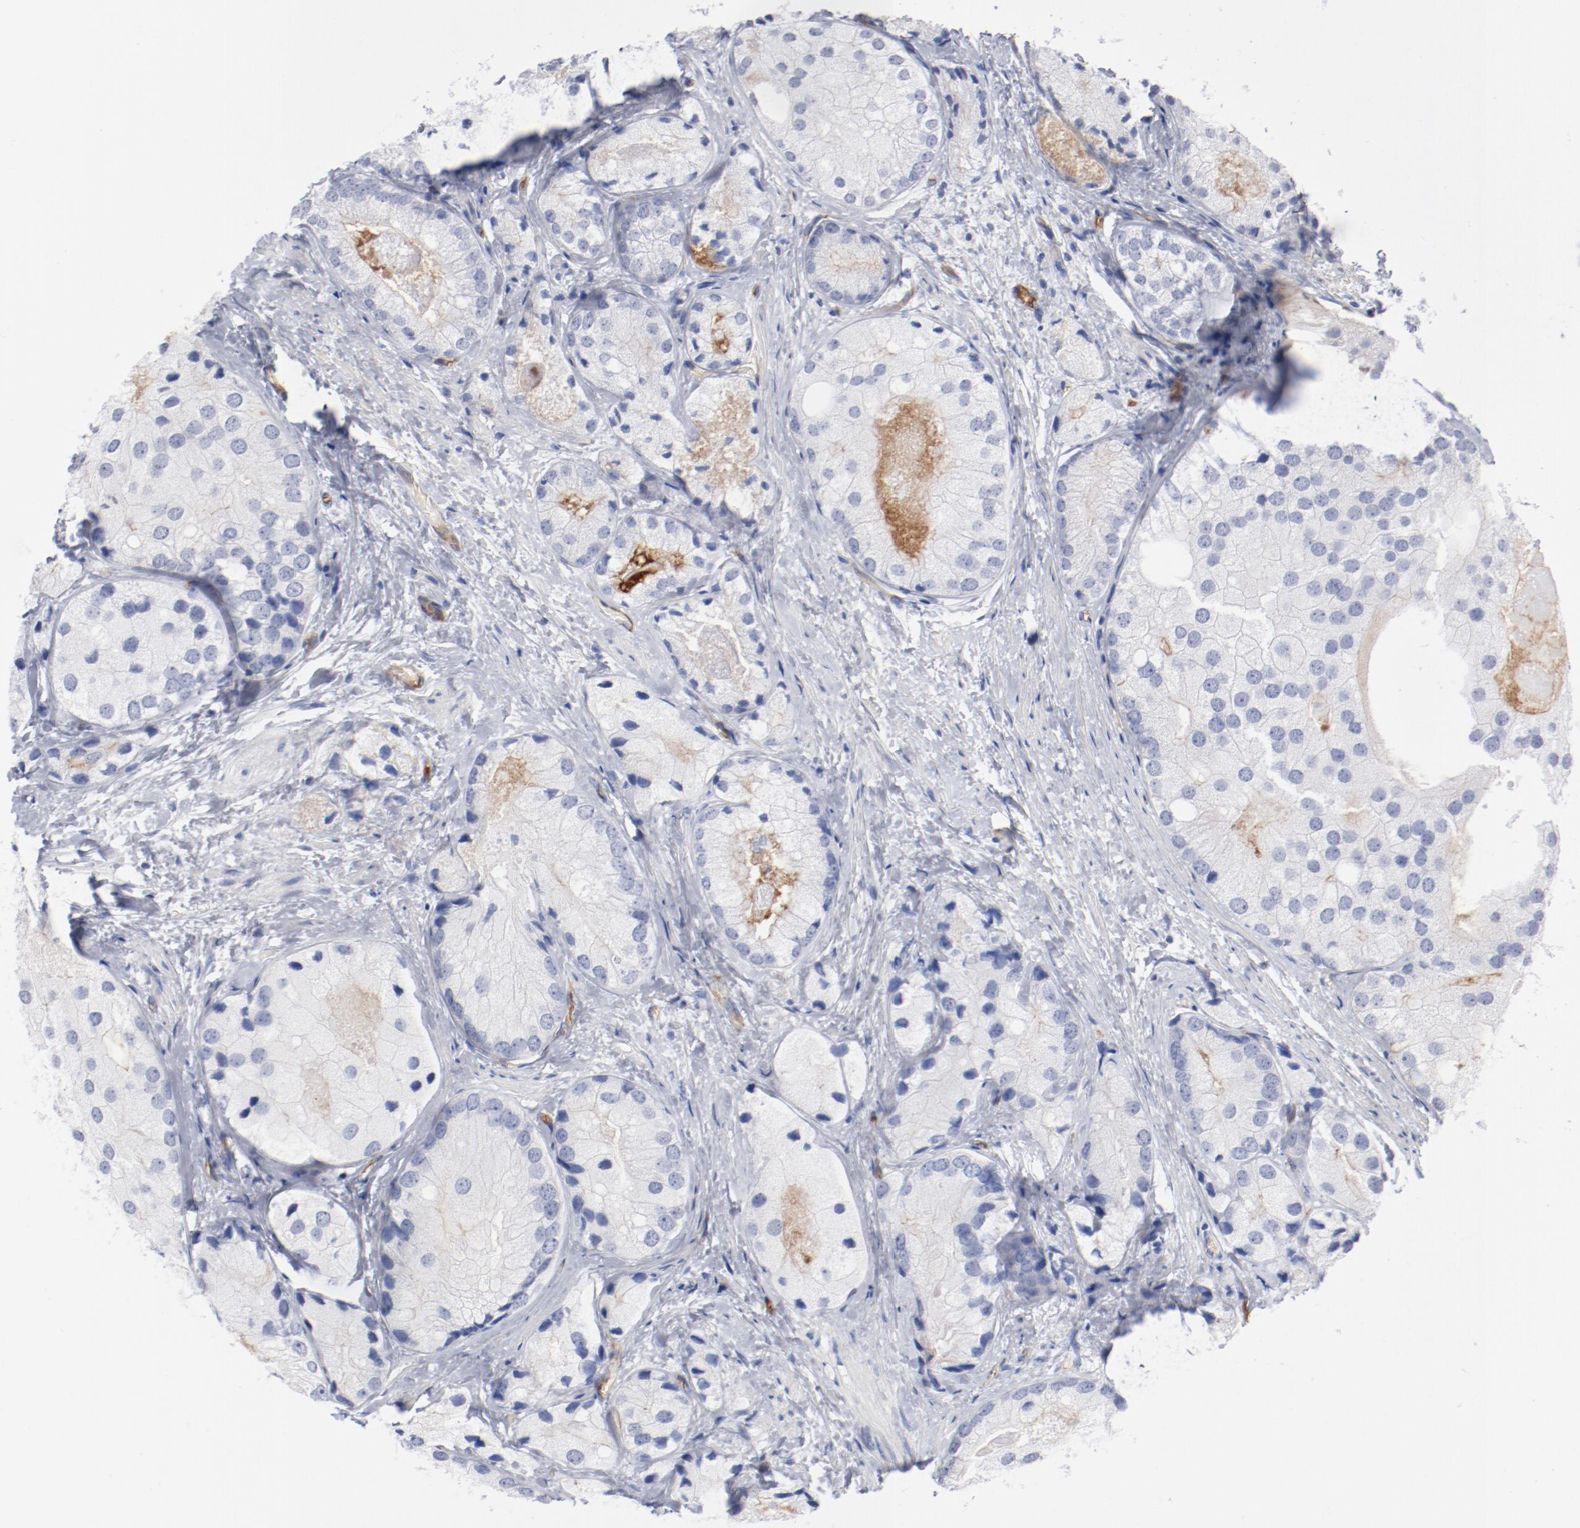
{"staining": {"intensity": "moderate", "quantity": "<25%", "location": "cytoplasmic/membranous"}, "tissue": "prostate cancer", "cell_type": "Tumor cells", "image_type": "cancer", "snomed": [{"axis": "morphology", "description": "Adenocarcinoma, Low grade"}, {"axis": "topography", "description": "Prostate"}], "caption": "Moderate cytoplasmic/membranous protein expression is appreciated in about <25% of tumor cells in prostate cancer.", "gene": "SHANK3", "patient": {"sex": "male", "age": 69}}